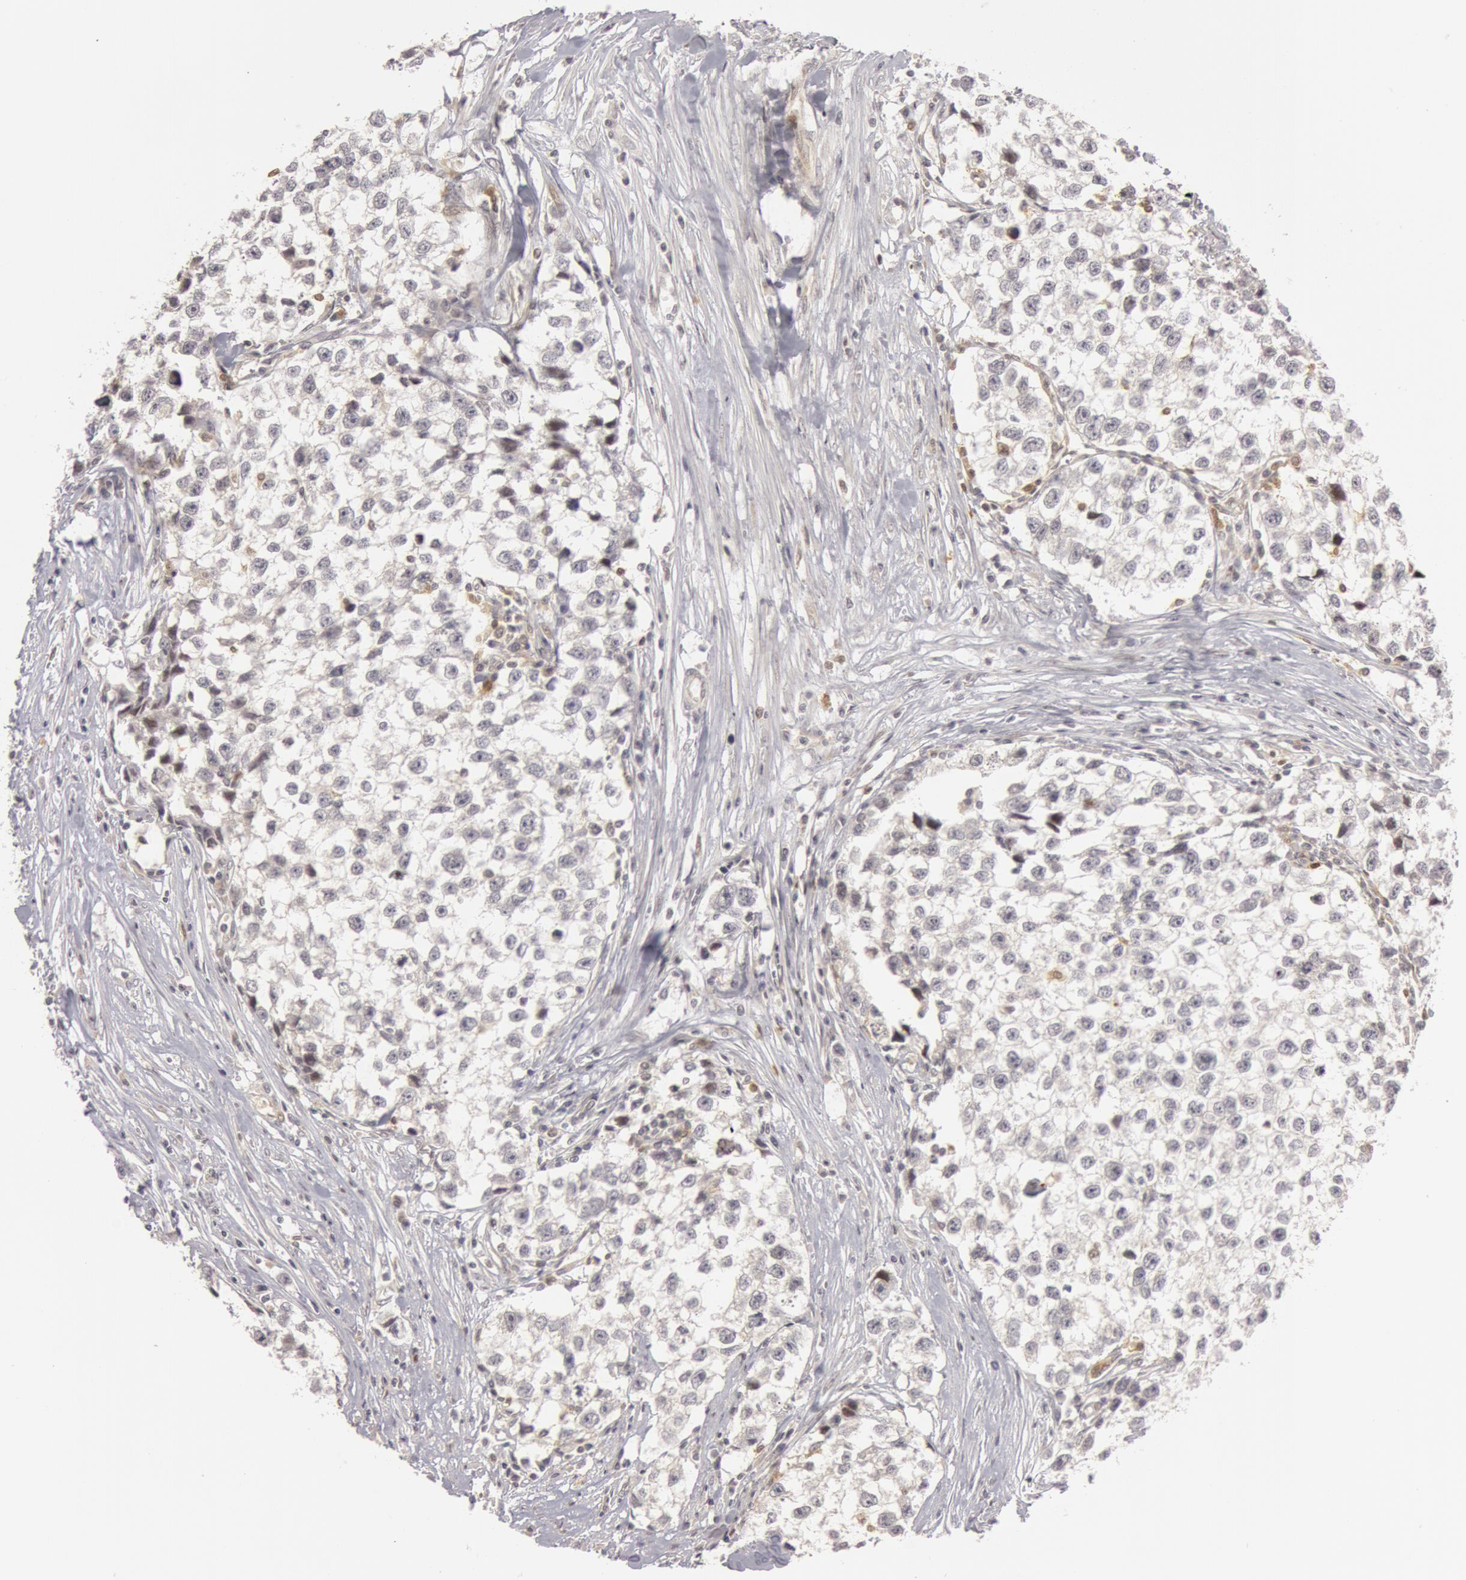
{"staining": {"intensity": "negative", "quantity": "none", "location": "none"}, "tissue": "testis cancer", "cell_type": "Tumor cells", "image_type": "cancer", "snomed": [{"axis": "morphology", "description": "Seminoma, NOS"}, {"axis": "morphology", "description": "Carcinoma, Embryonal, NOS"}, {"axis": "topography", "description": "Testis"}], "caption": "Image shows no significant protein positivity in tumor cells of testis cancer.", "gene": "OASL", "patient": {"sex": "male", "age": 30}}